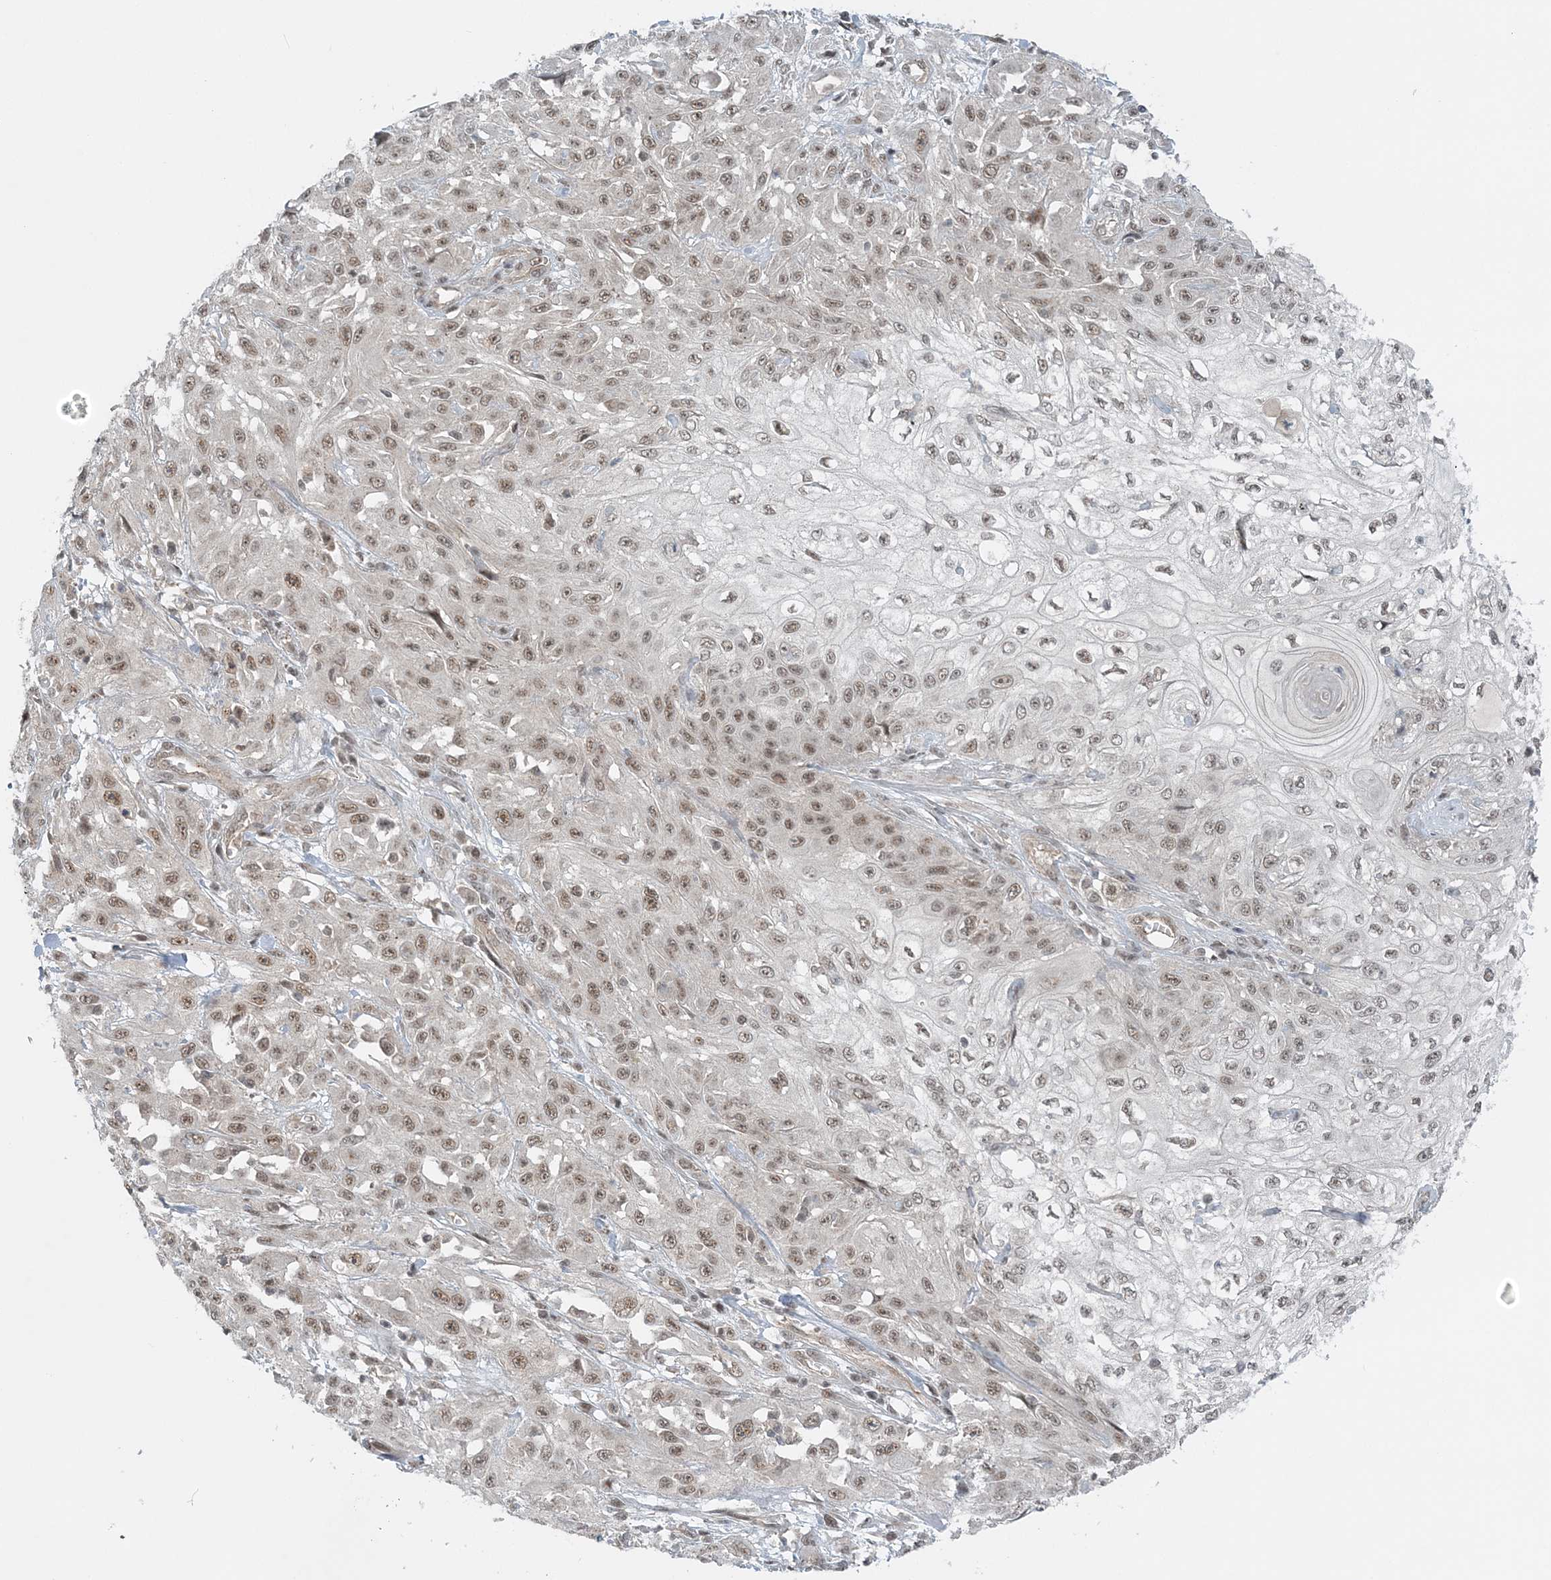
{"staining": {"intensity": "weak", "quantity": ">75%", "location": "nuclear"}, "tissue": "skin cancer", "cell_type": "Tumor cells", "image_type": "cancer", "snomed": [{"axis": "morphology", "description": "Squamous cell carcinoma, NOS"}, {"axis": "morphology", "description": "Squamous cell carcinoma, metastatic, NOS"}, {"axis": "topography", "description": "Skin"}, {"axis": "topography", "description": "Lymph node"}], "caption": "Skin cancer (squamous cell carcinoma) stained with a protein marker exhibits weak staining in tumor cells.", "gene": "ATP11A", "patient": {"sex": "male", "age": 75}}